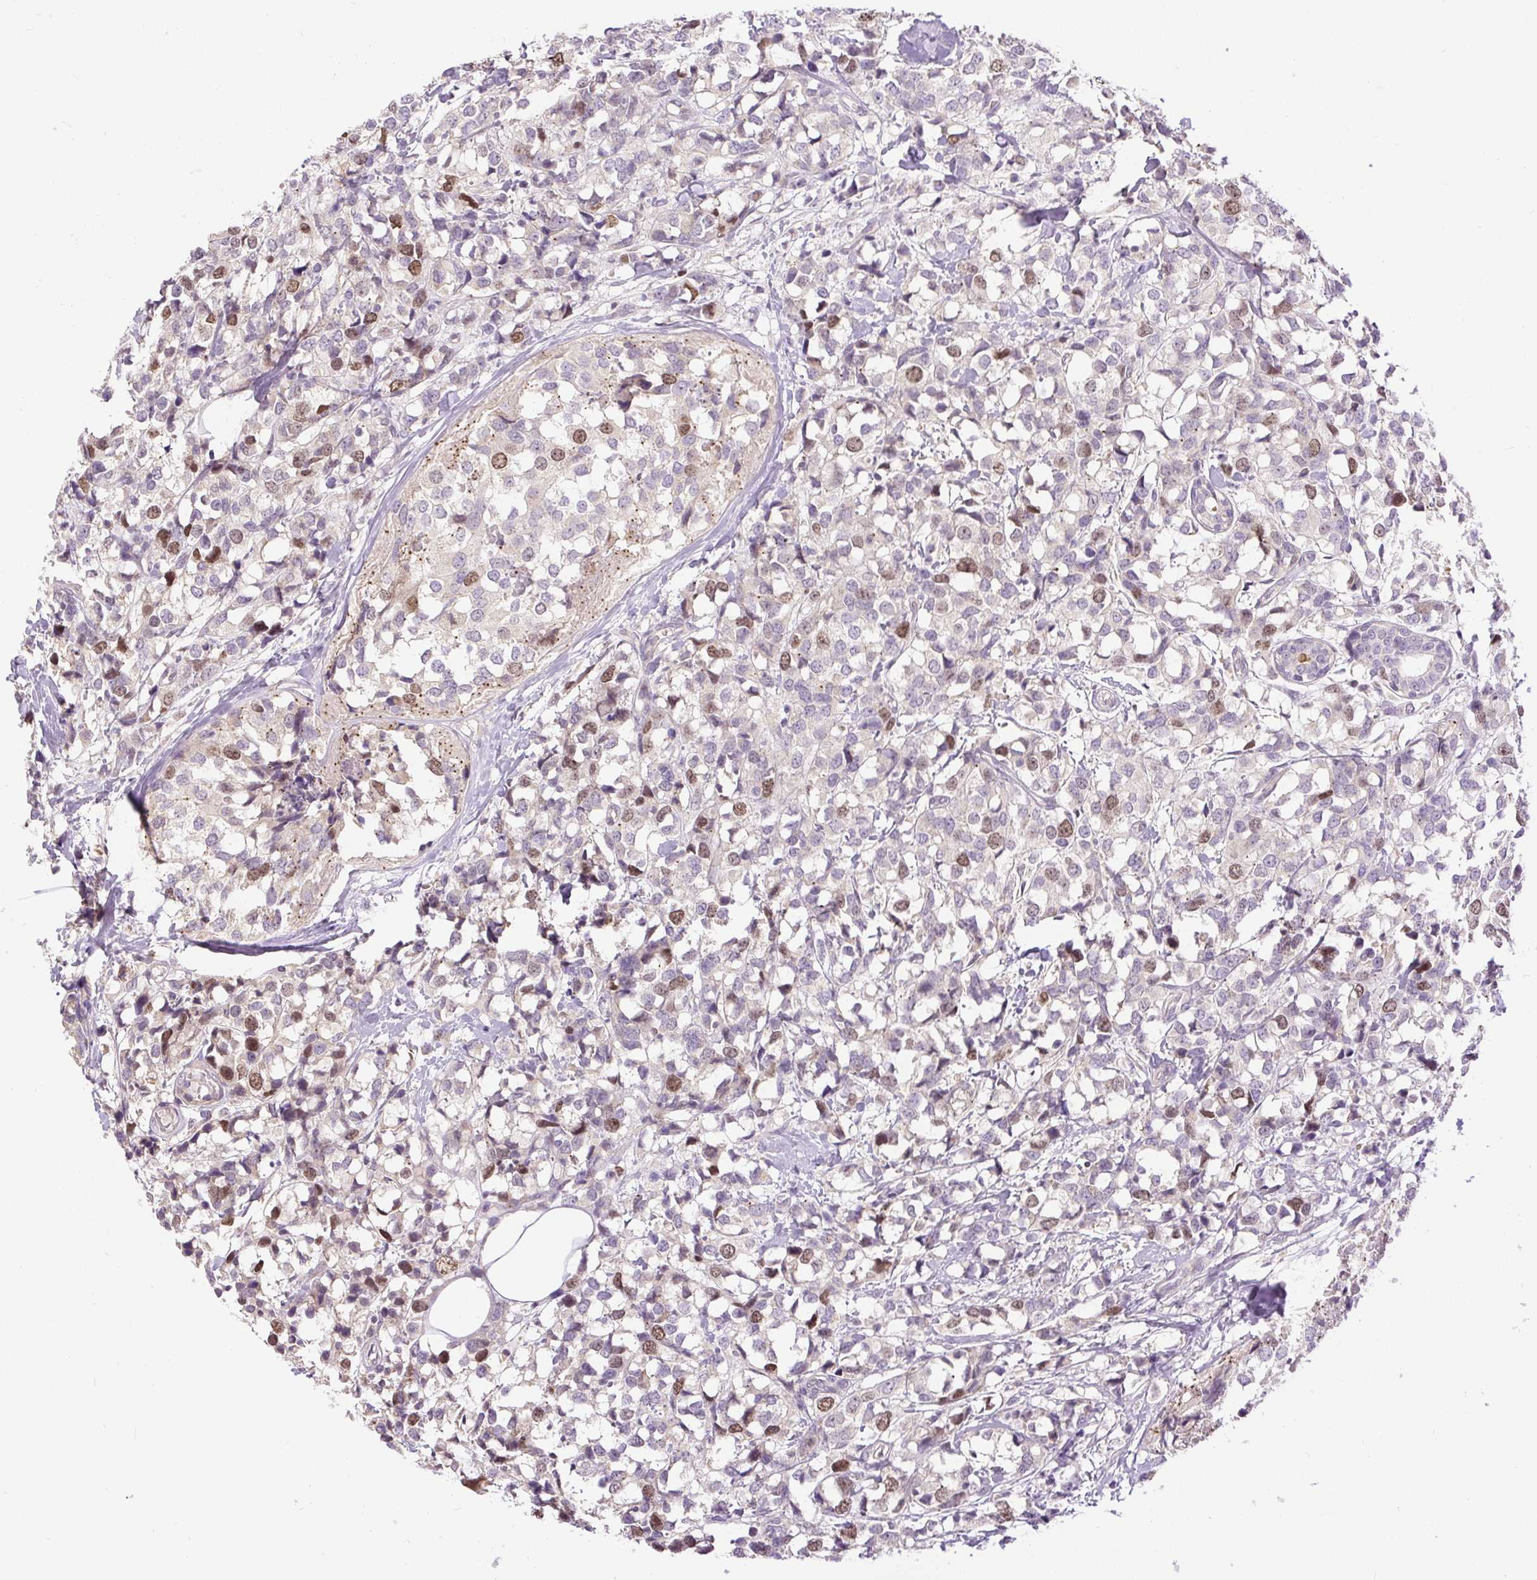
{"staining": {"intensity": "moderate", "quantity": "25%-75%", "location": "nuclear"}, "tissue": "breast cancer", "cell_type": "Tumor cells", "image_type": "cancer", "snomed": [{"axis": "morphology", "description": "Lobular carcinoma"}, {"axis": "topography", "description": "Breast"}], "caption": "Breast cancer (lobular carcinoma) stained with a brown dye reveals moderate nuclear positive positivity in about 25%-75% of tumor cells.", "gene": "RACGAP1", "patient": {"sex": "female", "age": 59}}